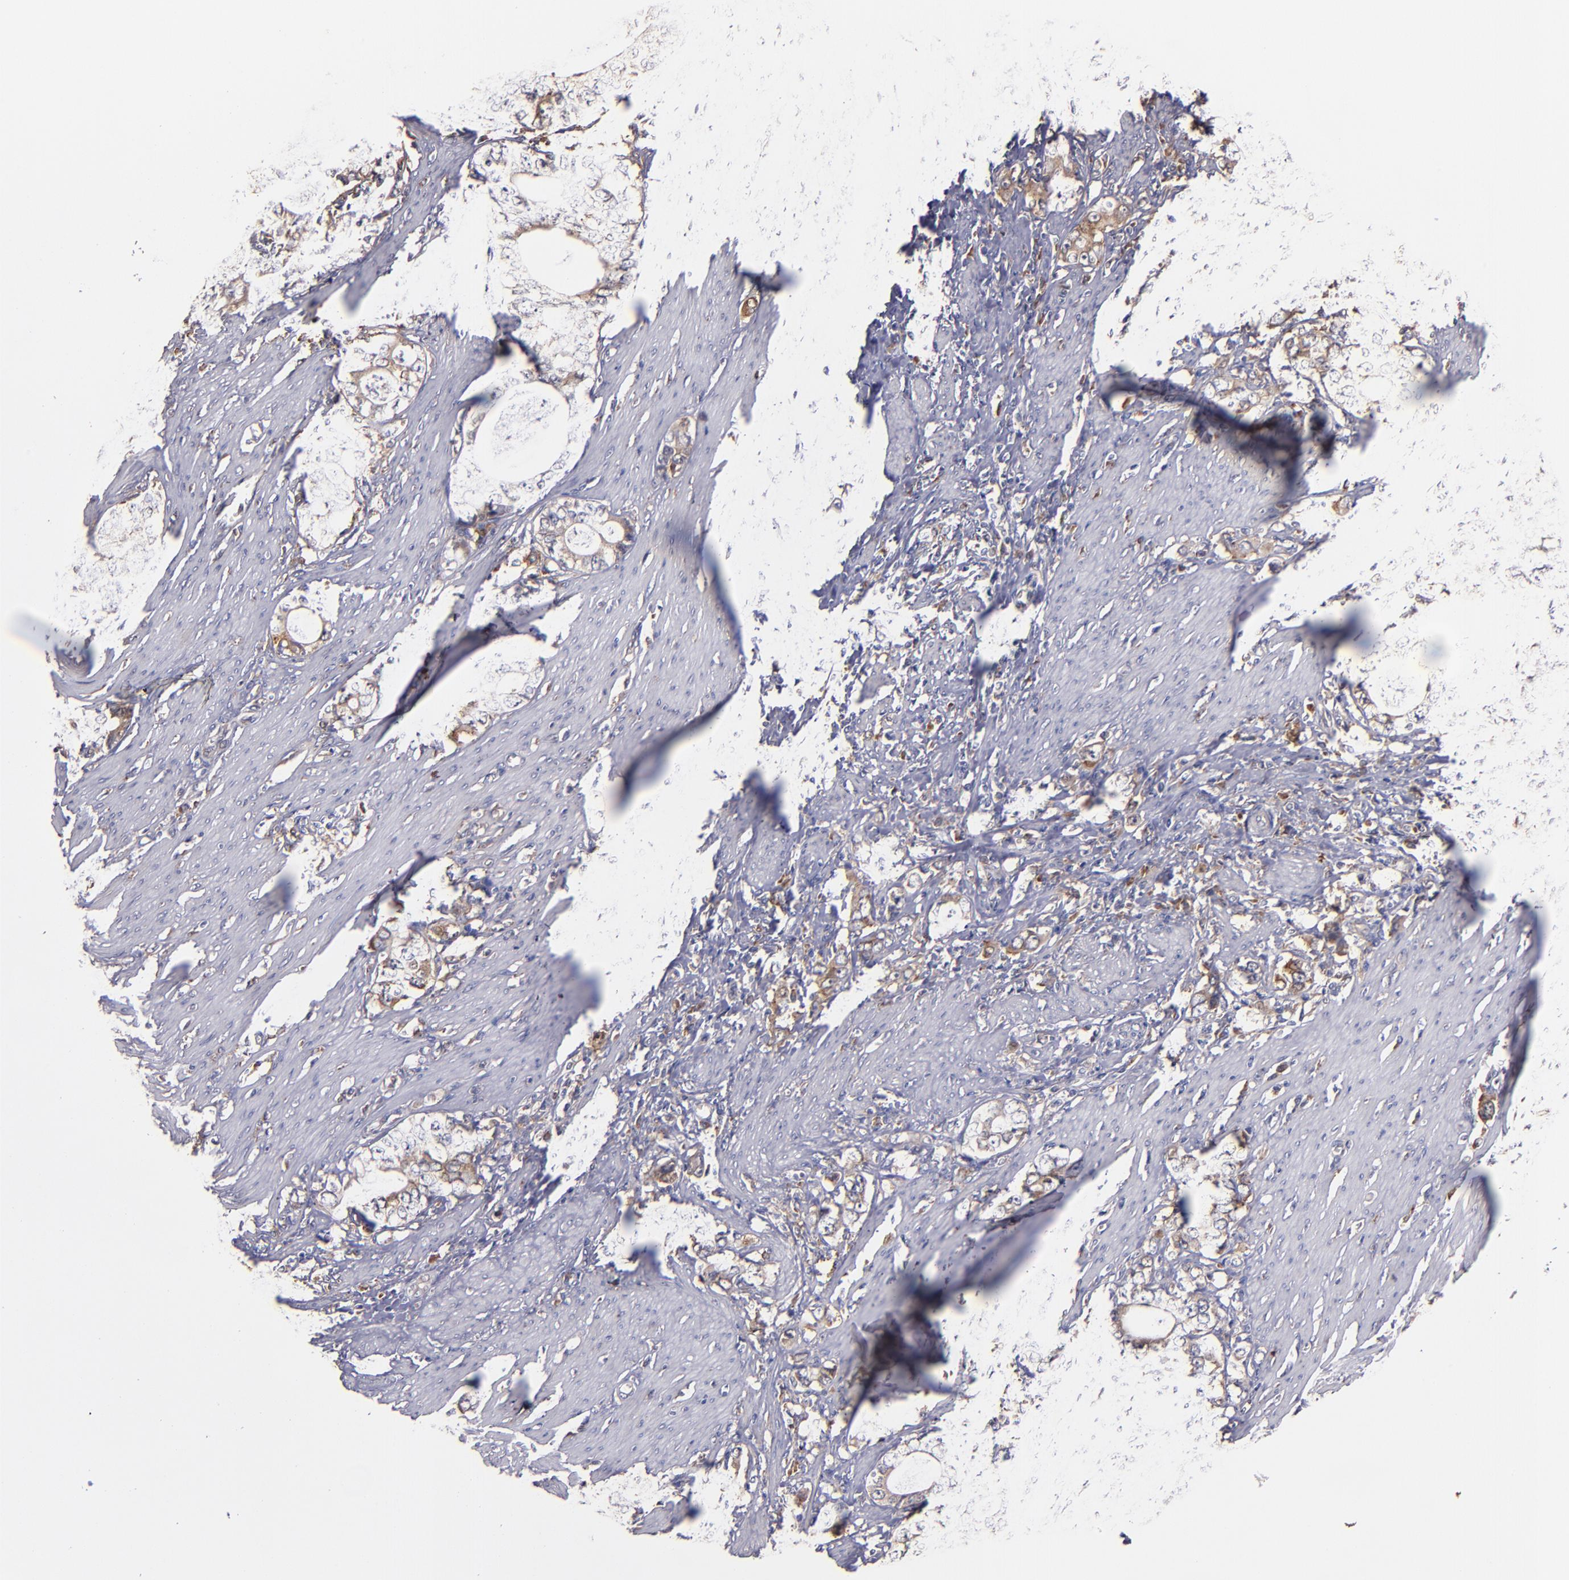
{"staining": {"intensity": "weak", "quantity": "25%-75%", "location": "cytoplasmic/membranous"}, "tissue": "stomach cancer", "cell_type": "Tumor cells", "image_type": "cancer", "snomed": [{"axis": "morphology", "description": "Adenocarcinoma, NOS"}, {"axis": "topography", "description": "Stomach, lower"}], "caption": "Protein expression analysis of stomach adenocarcinoma displays weak cytoplasmic/membranous positivity in about 25%-75% of tumor cells. (IHC, brightfield microscopy, high magnification).", "gene": "IFIH1", "patient": {"sex": "female", "age": 72}}